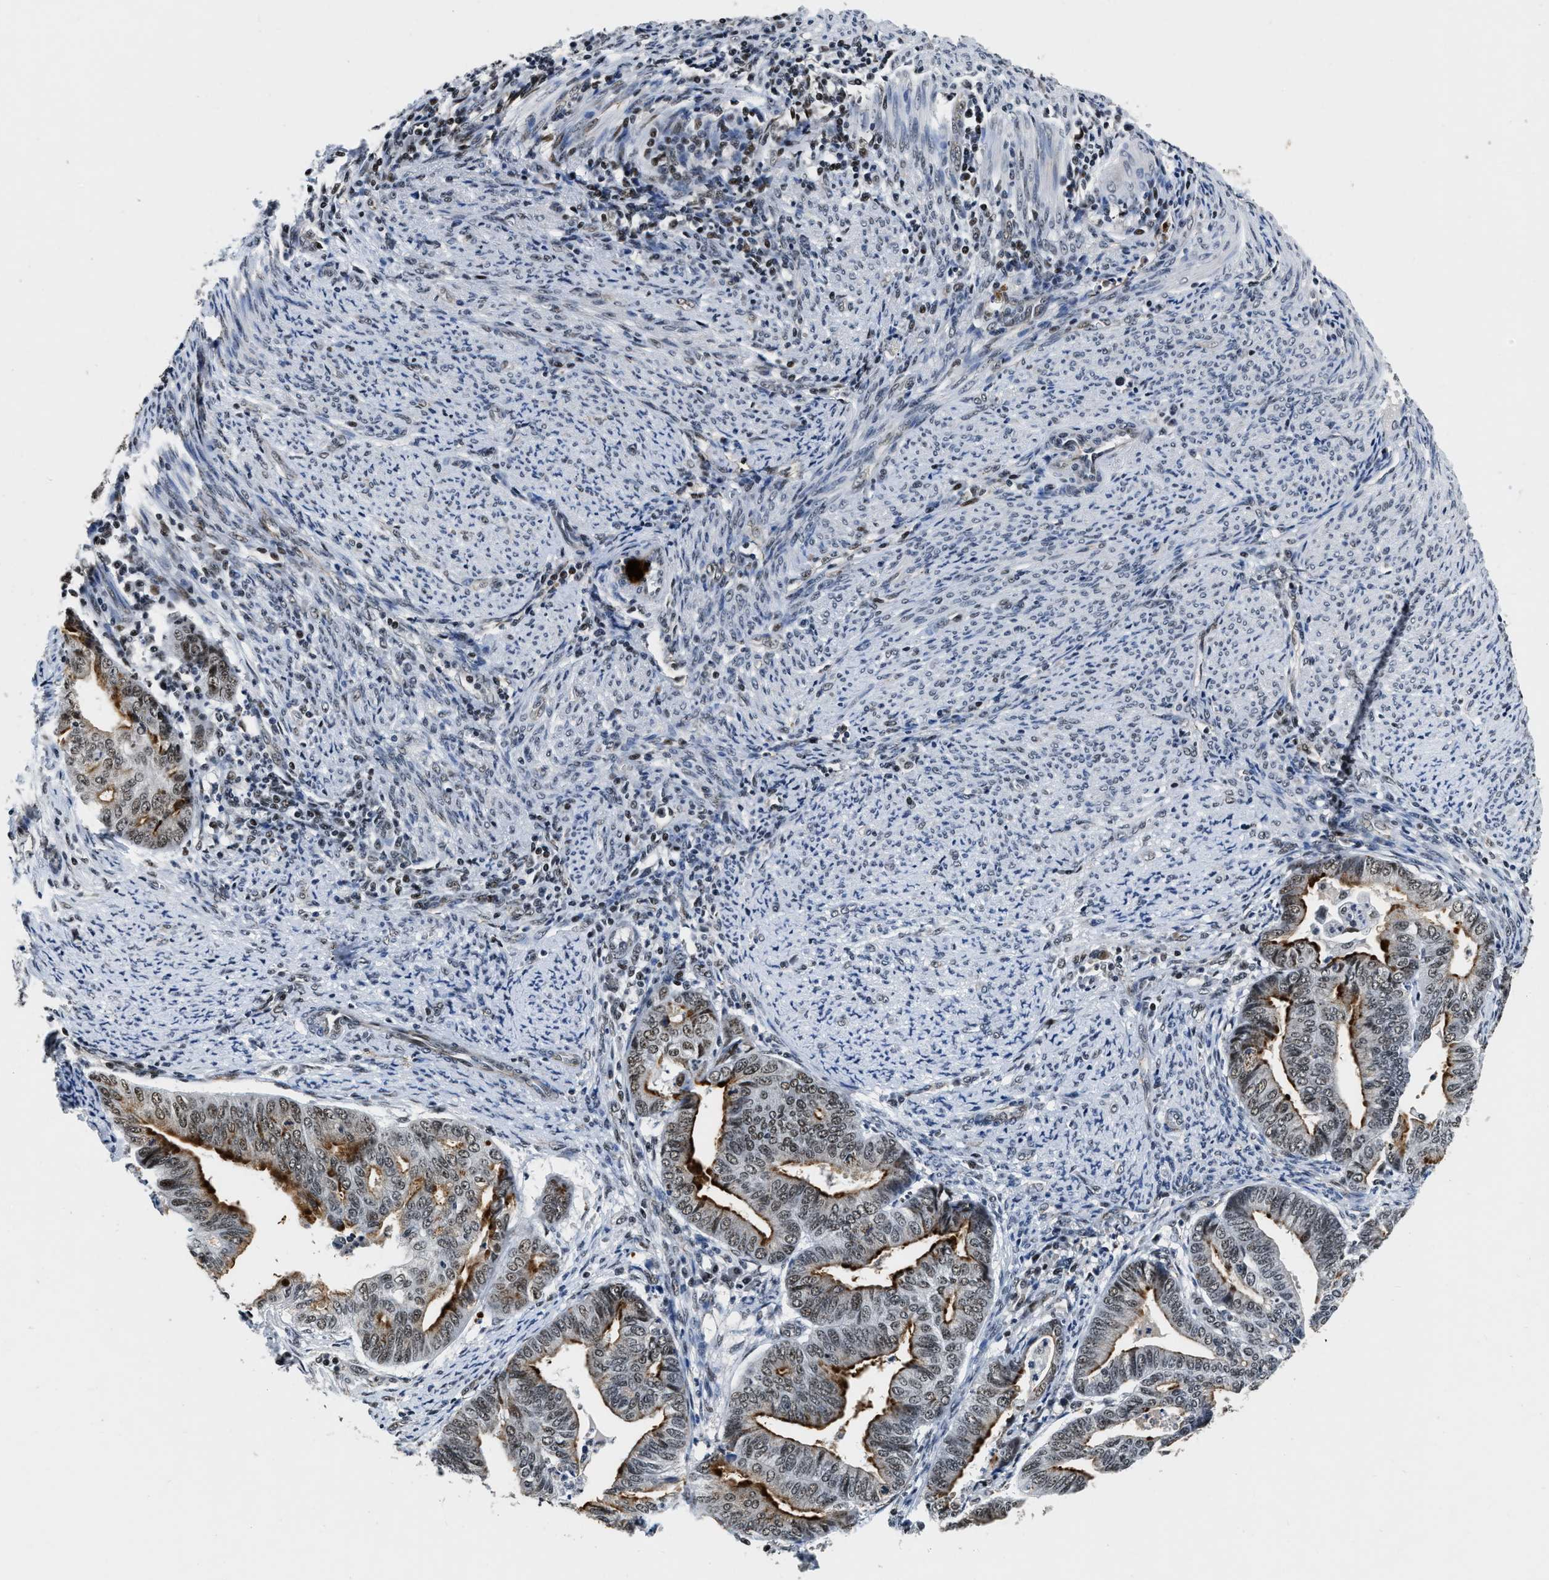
{"staining": {"intensity": "moderate", "quantity": "25%-75%", "location": "cytoplasmic/membranous,nuclear"}, "tissue": "endometrial cancer", "cell_type": "Tumor cells", "image_type": "cancer", "snomed": [{"axis": "morphology", "description": "Adenocarcinoma, NOS"}, {"axis": "topography", "description": "Endometrium"}], "caption": "A micrograph of endometrial cancer stained for a protein demonstrates moderate cytoplasmic/membranous and nuclear brown staining in tumor cells.", "gene": "CCNE1", "patient": {"sex": "female", "age": 79}}